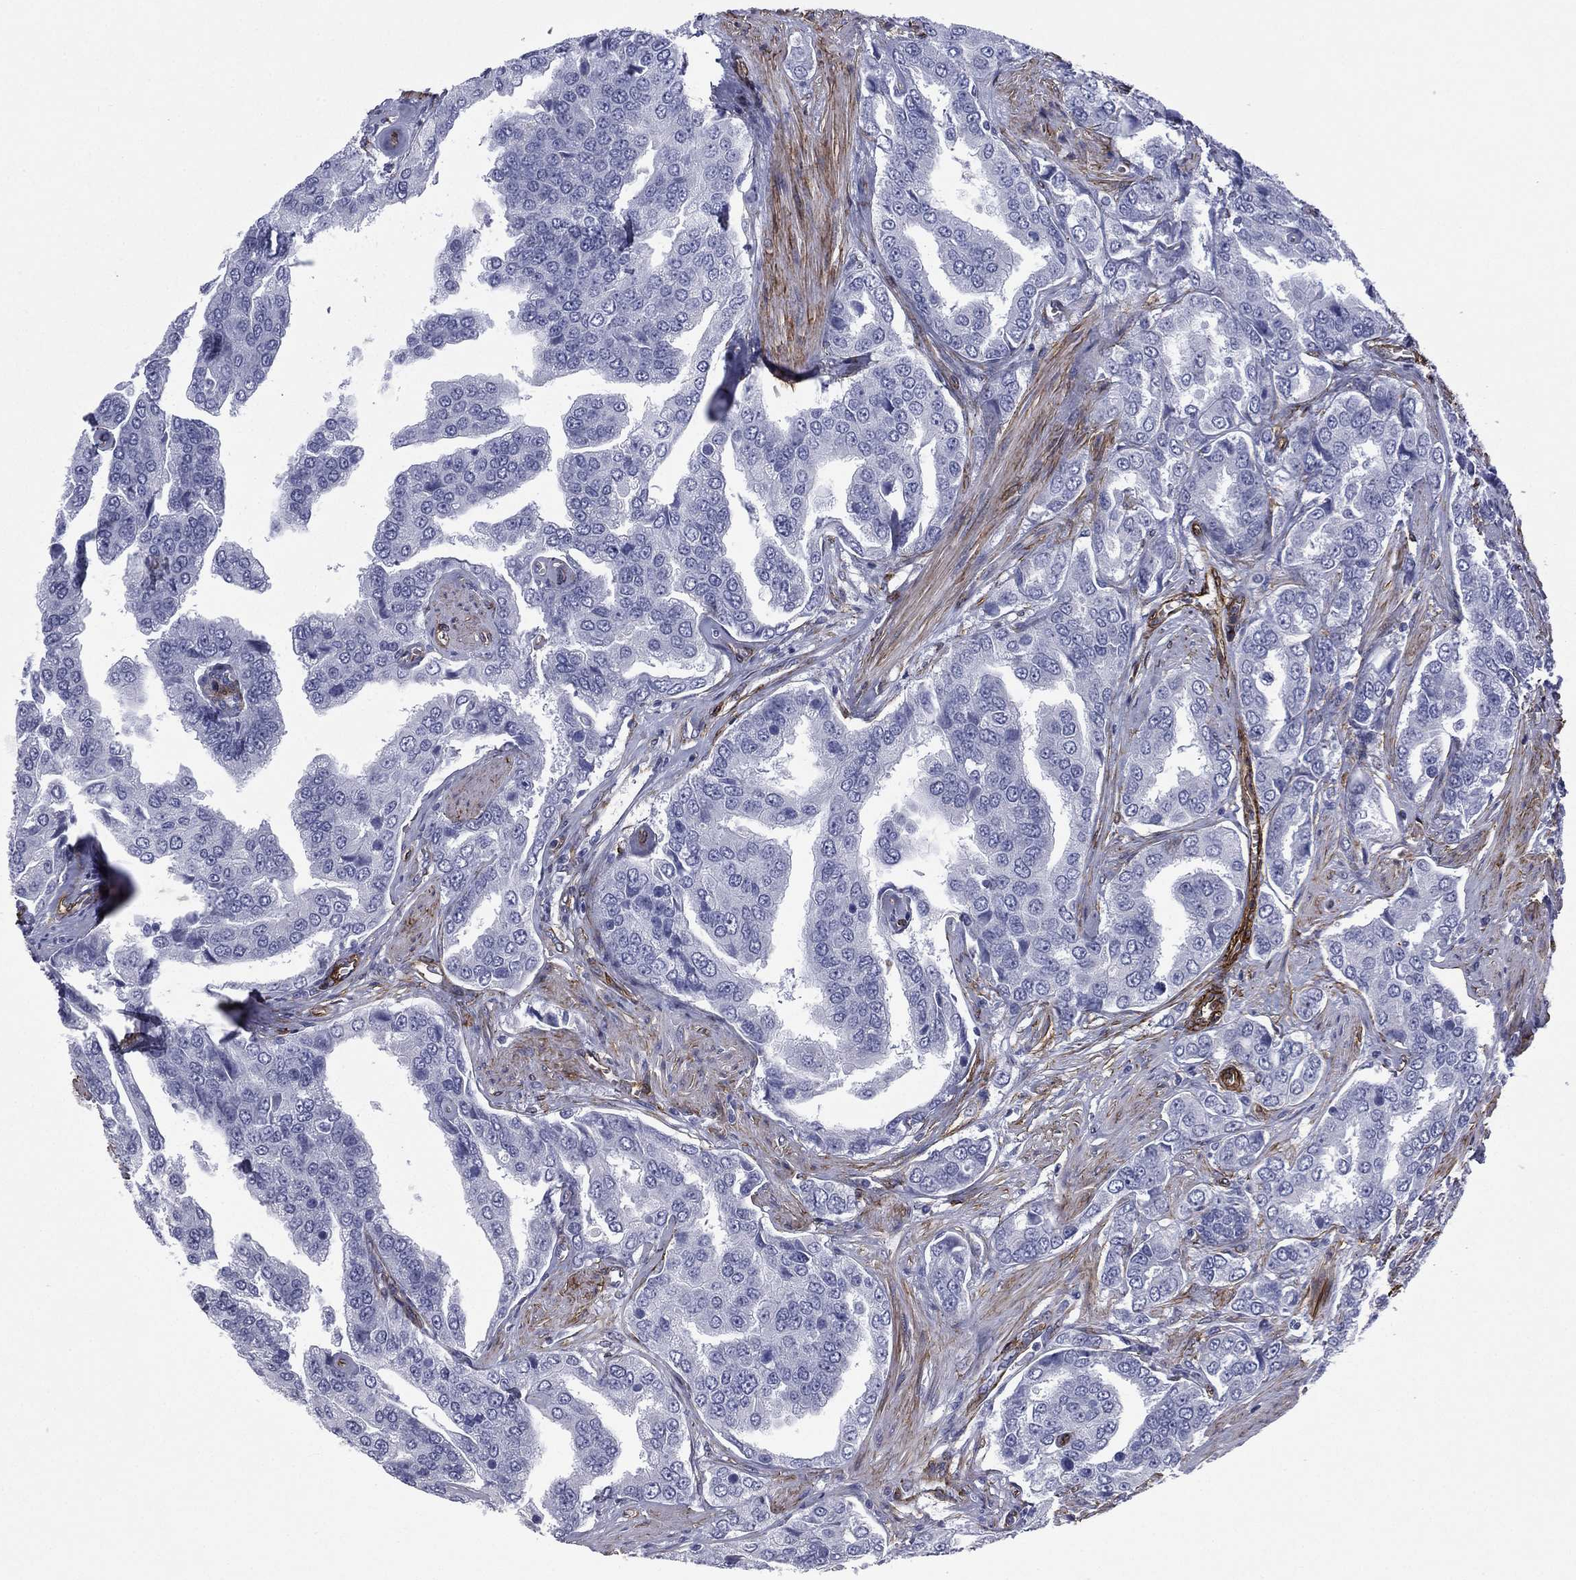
{"staining": {"intensity": "negative", "quantity": "none", "location": "none"}, "tissue": "prostate cancer", "cell_type": "Tumor cells", "image_type": "cancer", "snomed": [{"axis": "morphology", "description": "Adenocarcinoma, NOS"}, {"axis": "topography", "description": "Prostate and seminal vesicle, NOS"}, {"axis": "topography", "description": "Prostate"}], "caption": "The histopathology image displays no staining of tumor cells in prostate adenocarcinoma.", "gene": "CAVIN3", "patient": {"sex": "male", "age": 69}}